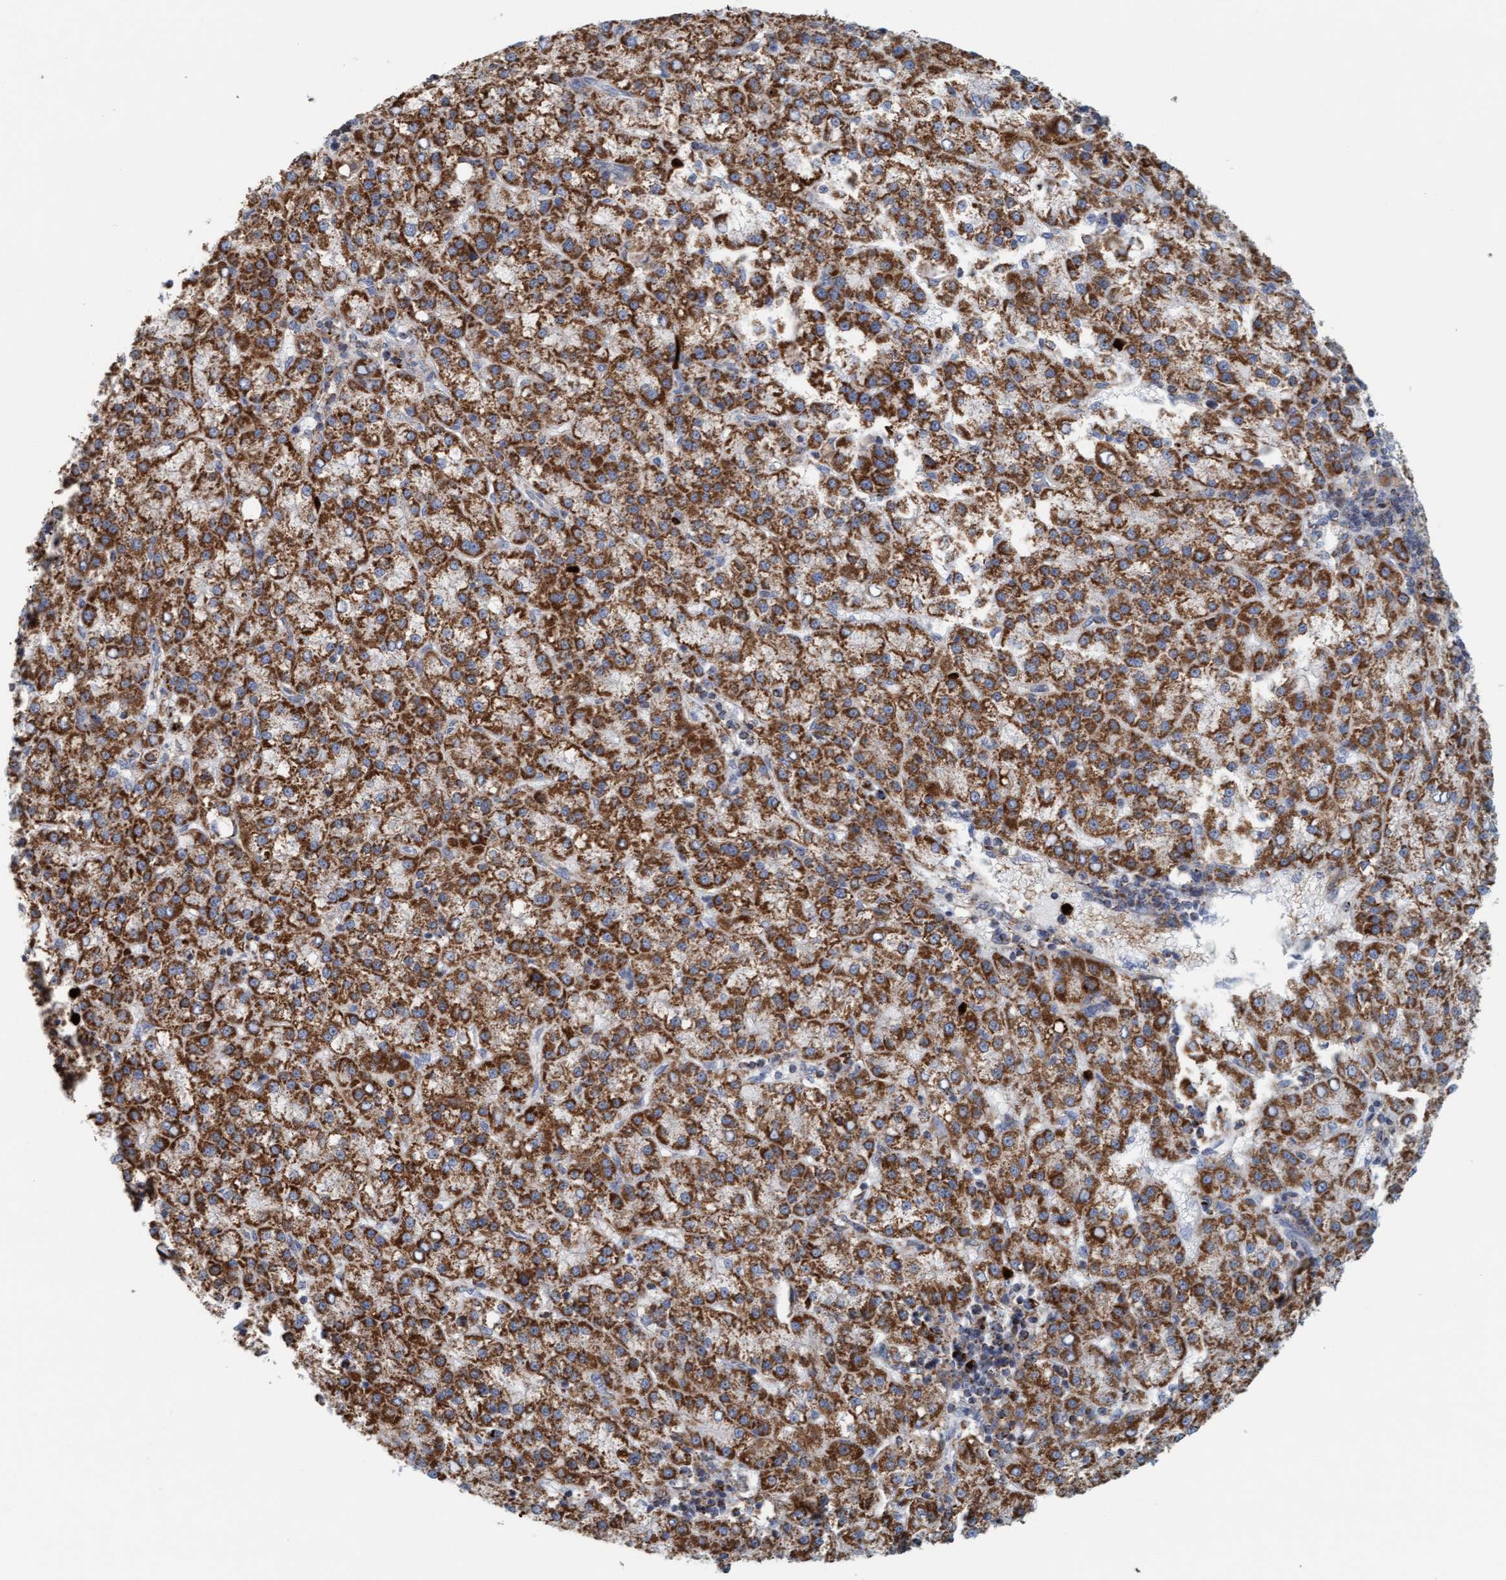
{"staining": {"intensity": "strong", "quantity": ">75%", "location": "cytoplasmic/membranous"}, "tissue": "liver cancer", "cell_type": "Tumor cells", "image_type": "cancer", "snomed": [{"axis": "morphology", "description": "Carcinoma, Hepatocellular, NOS"}, {"axis": "topography", "description": "Liver"}], "caption": "This is a histology image of immunohistochemistry (IHC) staining of hepatocellular carcinoma (liver), which shows strong expression in the cytoplasmic/membranous of tumor cells.", "gene": "B9D1", "patient": {"sex": "female", "age": 58}}